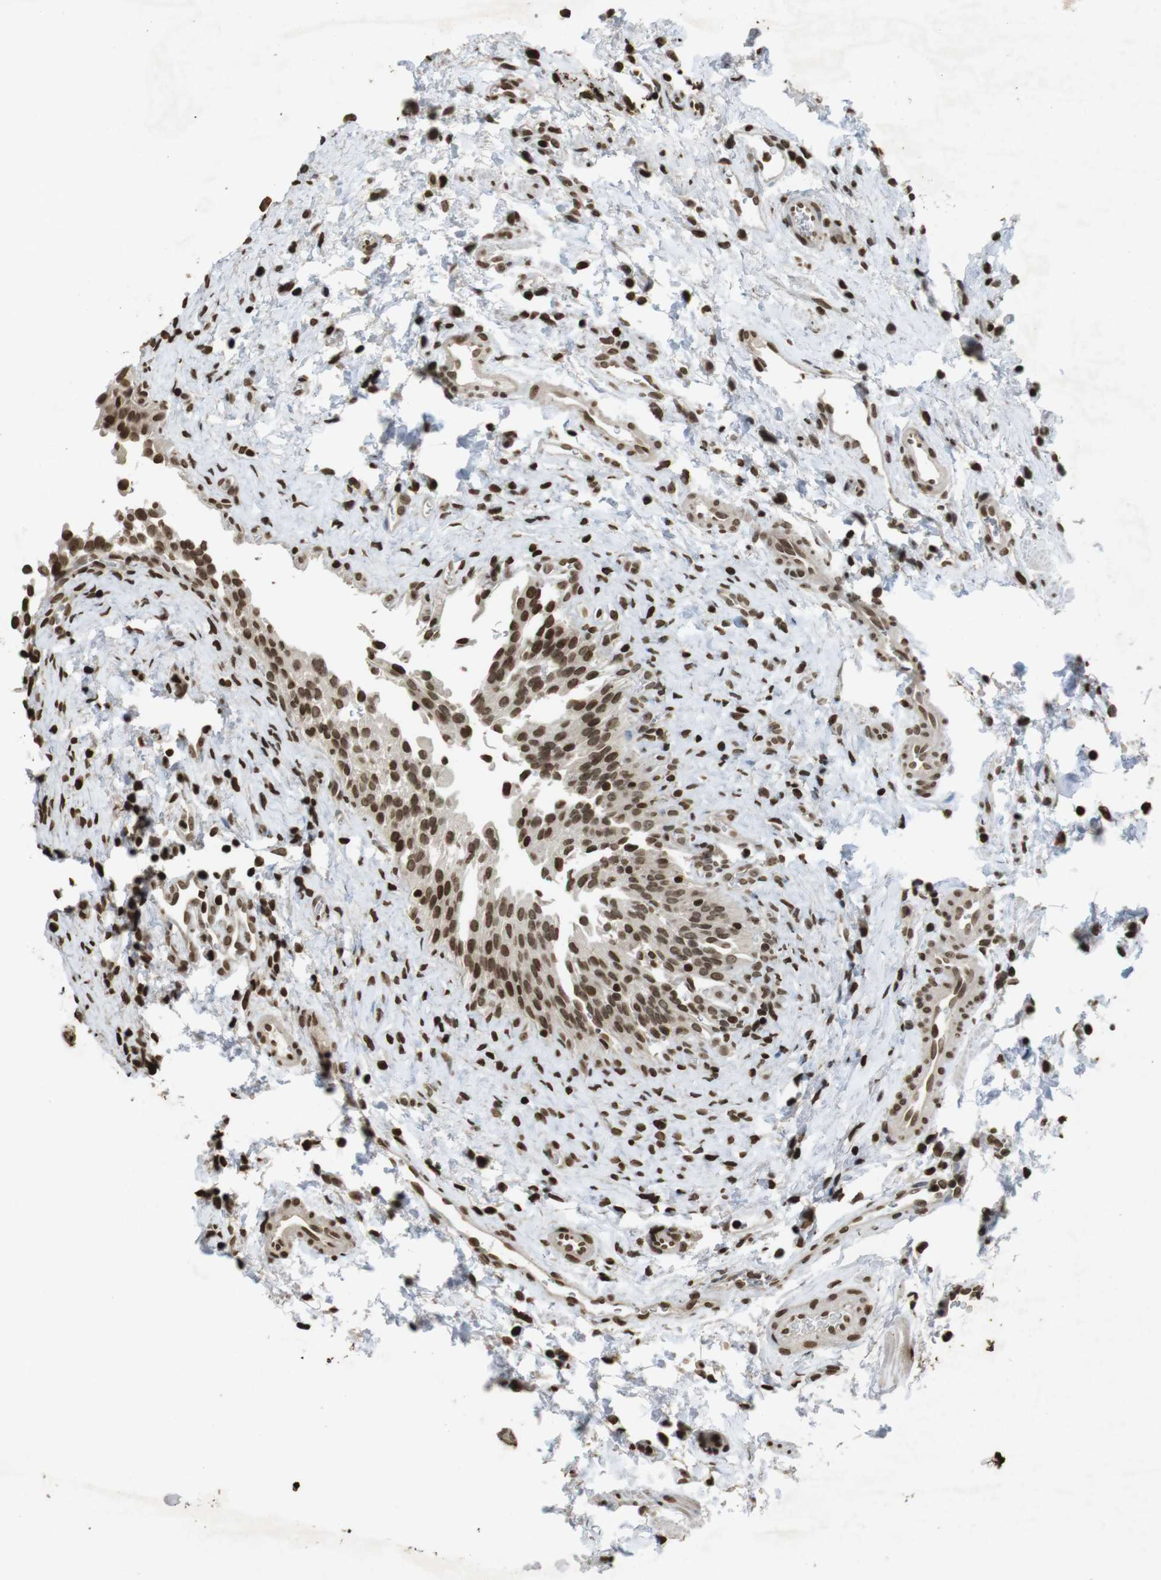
{"staining": {"intensity": "moderate", "quantity": ">75%", "location": "nuclear"}, "tissue": "urinary bladder", "cell_type": "Urothelial cells", "image_type": "normal", "snomed": [{"axis": "morphology", "description": "Normal tissue, NOS"}, {"axis": "topography", "description": "Urinary bladder"}], "caption": "Urinary bladder stained for a protein exhibits moderate nuclear positivity in urothelial cells. (Brightfield microscopy of DAB IHC at high magnification).", "gene": "FOXA3", "patient": {"sex": "male", "age": 51}}